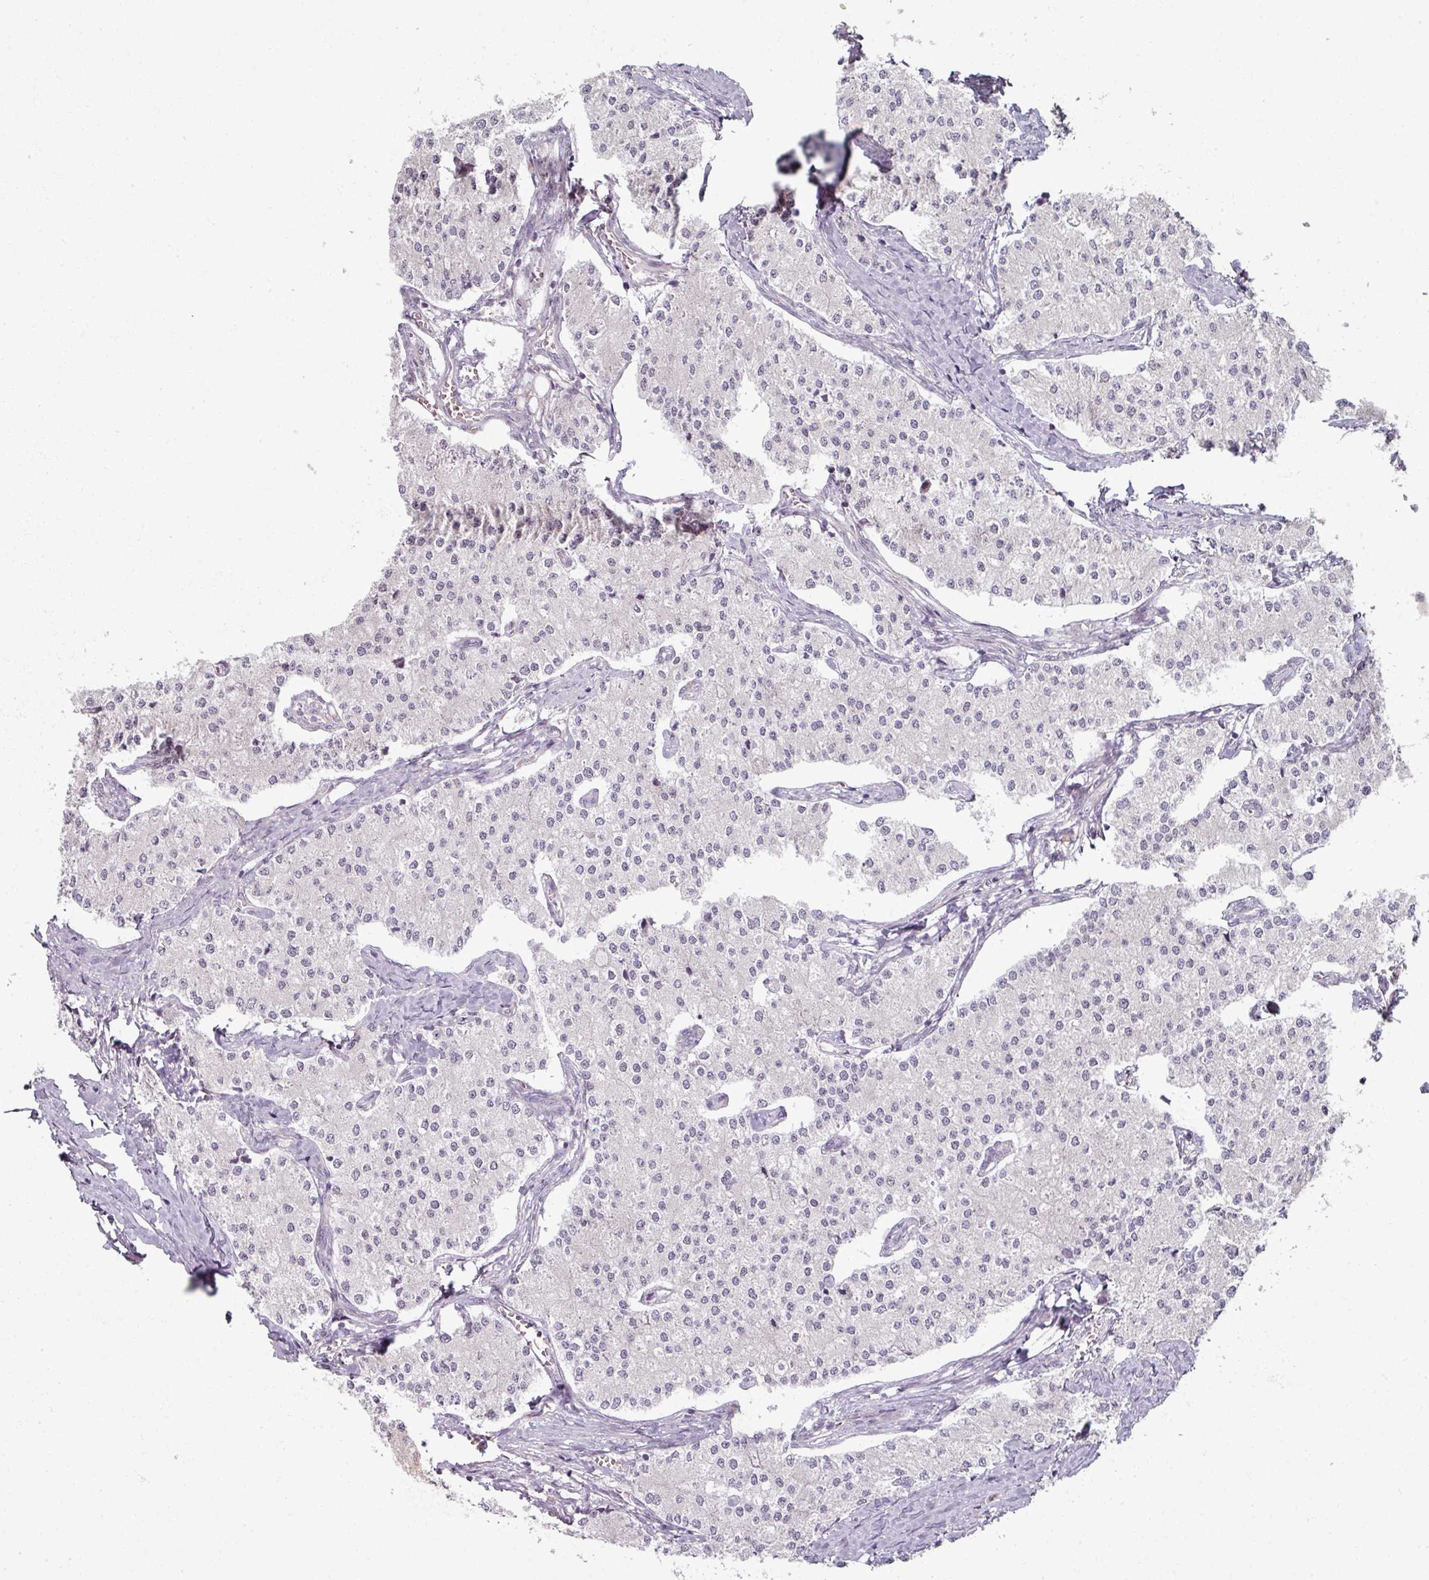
{"staining": {"intensity": "negative", "quantity": "none", "location": "none"}, "tissue": "carcinoid", "cell_type": "Tumor cells", "image_type": "cancer", "snomed": [{"axis": "morphology", "description": "Carcinoid, malignant, NOS"}, {"axis": "topography", "description": "Colon"}], "caption": "The micrograph reveals no significant staining in tumor cells of malignant carcinoid.", "gene": "MYMK", "patient": {"sex": "female", "age": 52}}